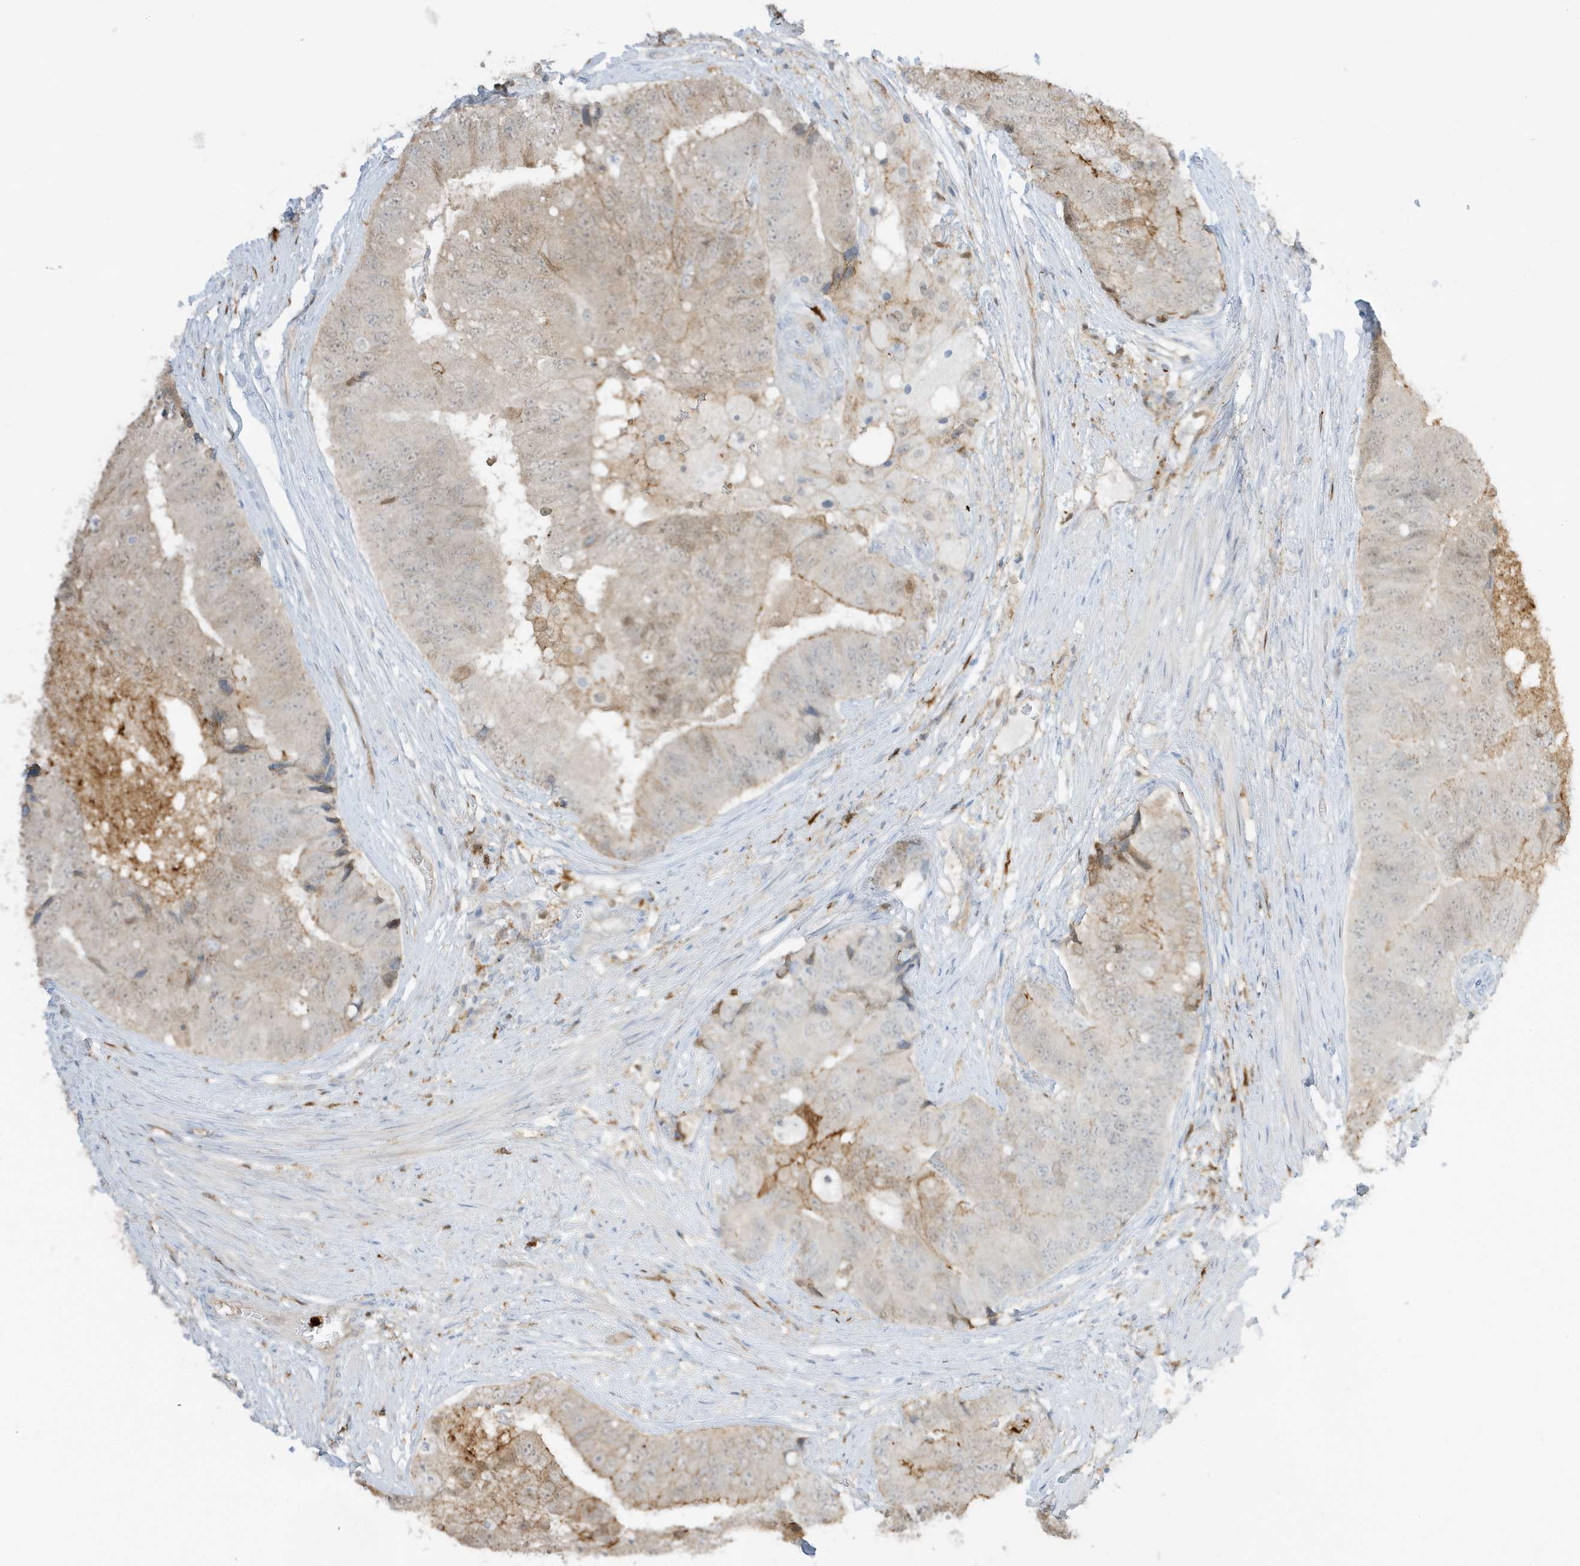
{"staining": {"intensity": "moderate", "quantity": "<25%", "location": "cytoplasmic/membranous"}, "tissue": "prostate cancer", "cell_type": "Tumor cells", "image_type": "cancer", "snomed": [{"axis": "morphology", "description": "Adenocarcinoma, High grade"}, {"axis": "topography", "description": "Prostate"}], "caption": "Prostate adenocarcinoma (high-grade) tissue exhibits moderate cytoplasmic/membranous expression in approximately <25% of tumor cells, visualized by immunohistochemistry.", "gene": "GCA", "patient": {"sex": "male", "age": 70}}